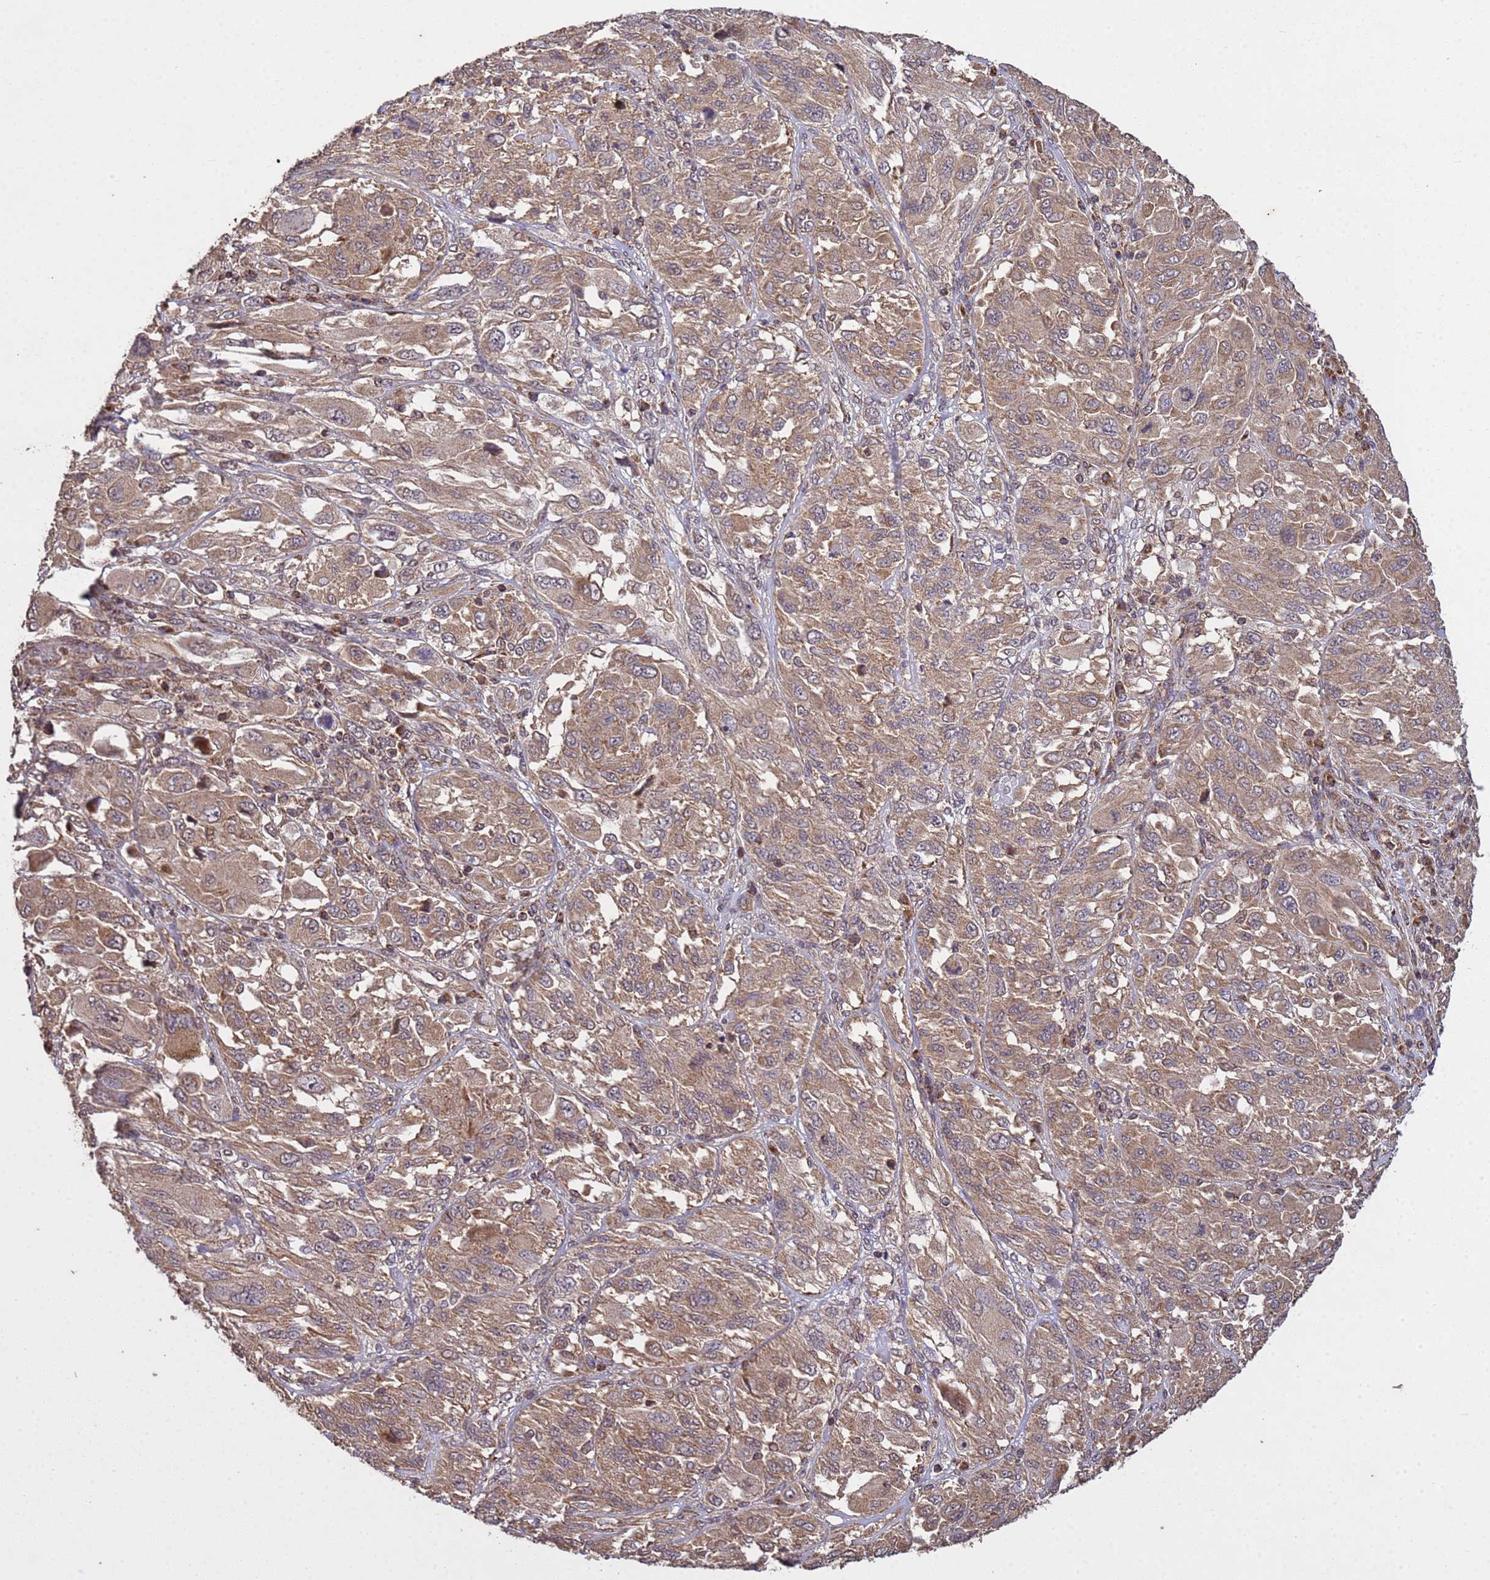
{"staining": {"intensity": "moderate", "quantity": ">75%", "location": "cytoplasmic/membranous"}, "tissue": "melanoma", "cell_type": "Tumor cells", "image_type": "cancer", "snomed": [{"axis": "morphology", "description": "Malignant melanoma, NOS"}, {"axis": "topography", "description": "Skin"}], "caption": "Human malignant melanoma stained for a protein (brown) reveals moderate cytoplasmic/membranous positive expression in about >75% of tumor cells.", "gene": "P2RX7", "patient": {"sex": "female", "age": 91}}